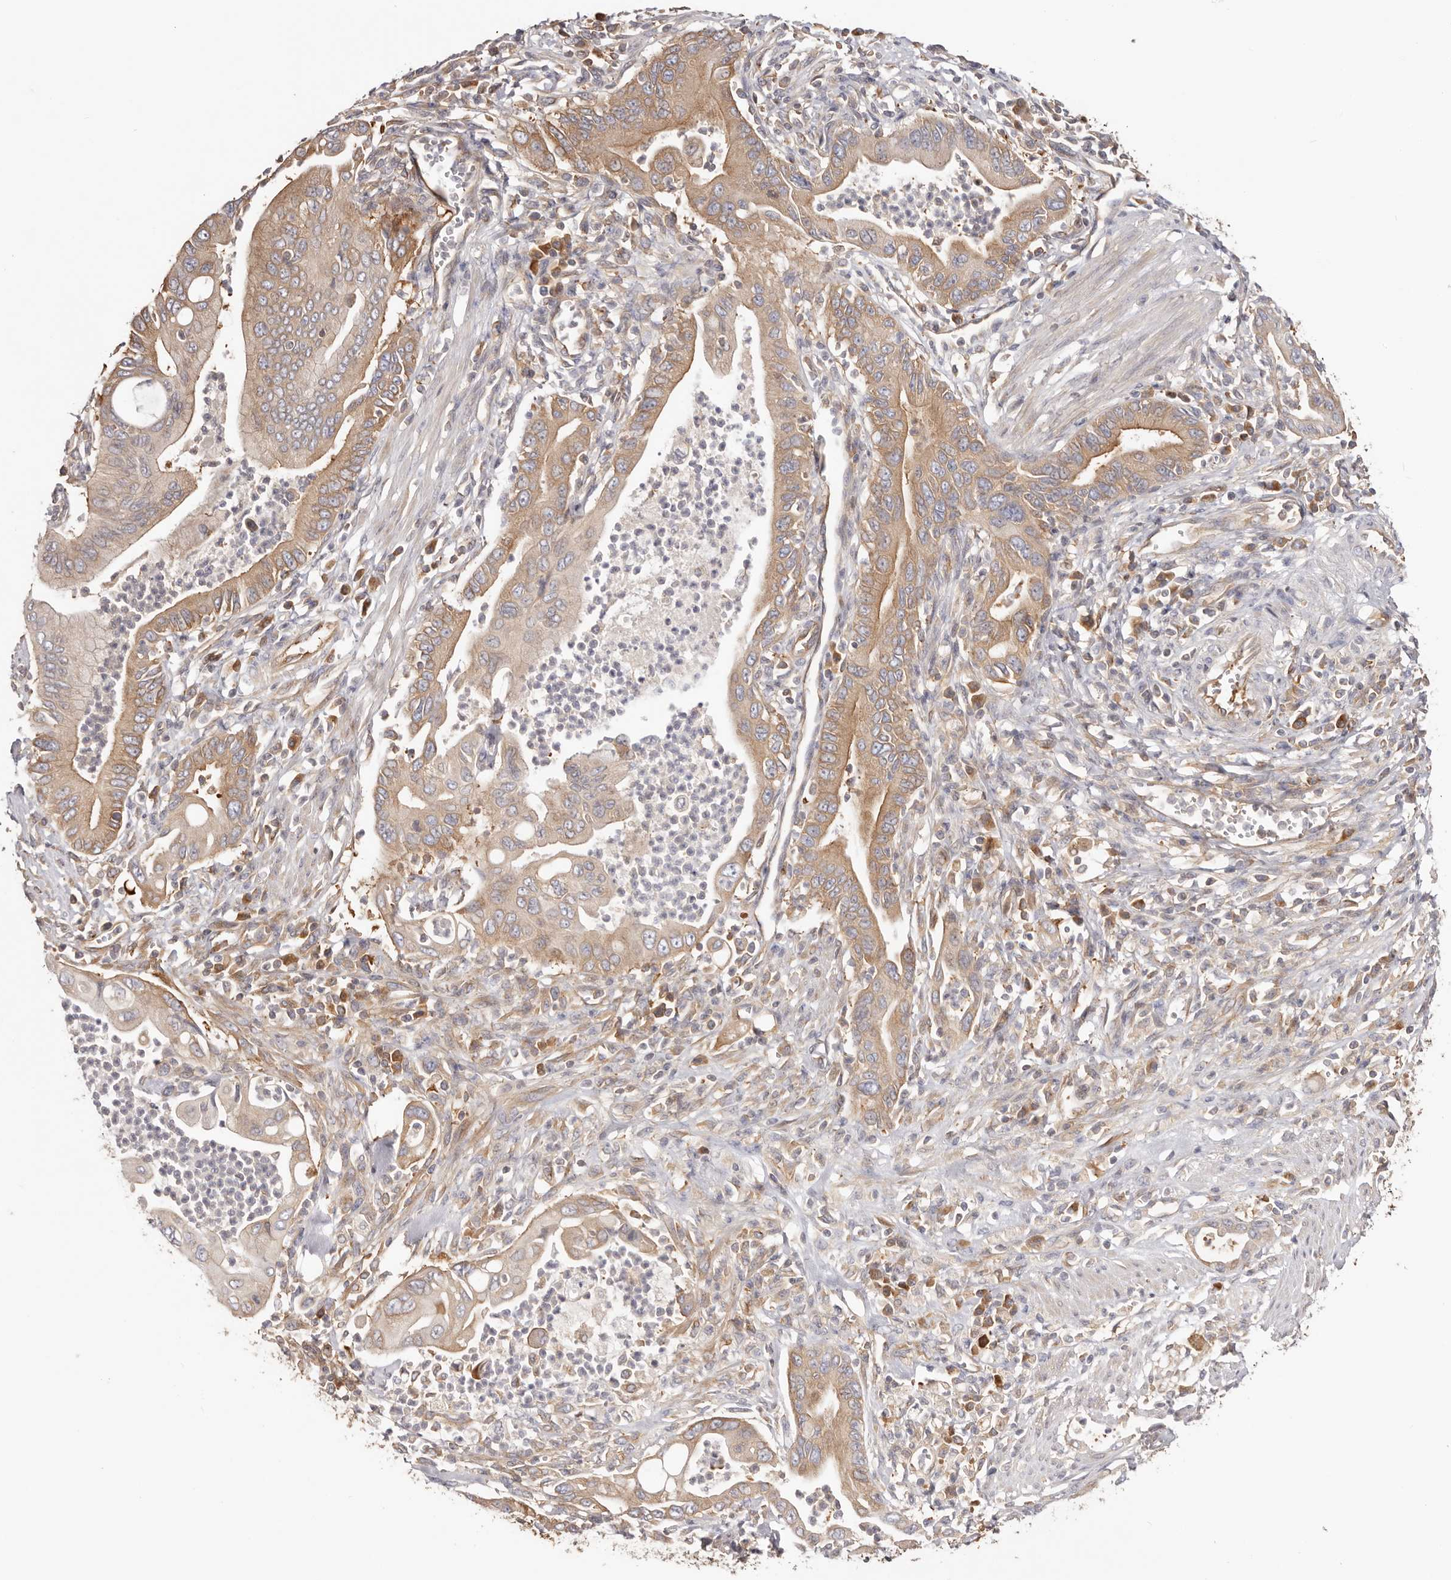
{"staining": {"intensity": "moderate", "quantity": ">75%", "location": "cytoplasmic/membranous"}, "tissue": "pancreatic cancer", "cell_type": "Tumor cells", "image_type": "cancer", "snomed": [{"axis": "morphology", "description": "Adenocarcinoma, NOS"}, {"axis": "topography", "description": "Pancreas"}], "caption": "The histopathology image exhibits immunohistochemical staining of pancreatic cancer (adenocarcinoma). There is moderate cytoplasmic/membranous staining is seen in approximately >75% of tumor cells.", "gene": "EPRS1", "patient": {"sex": "male", "age": 78}}